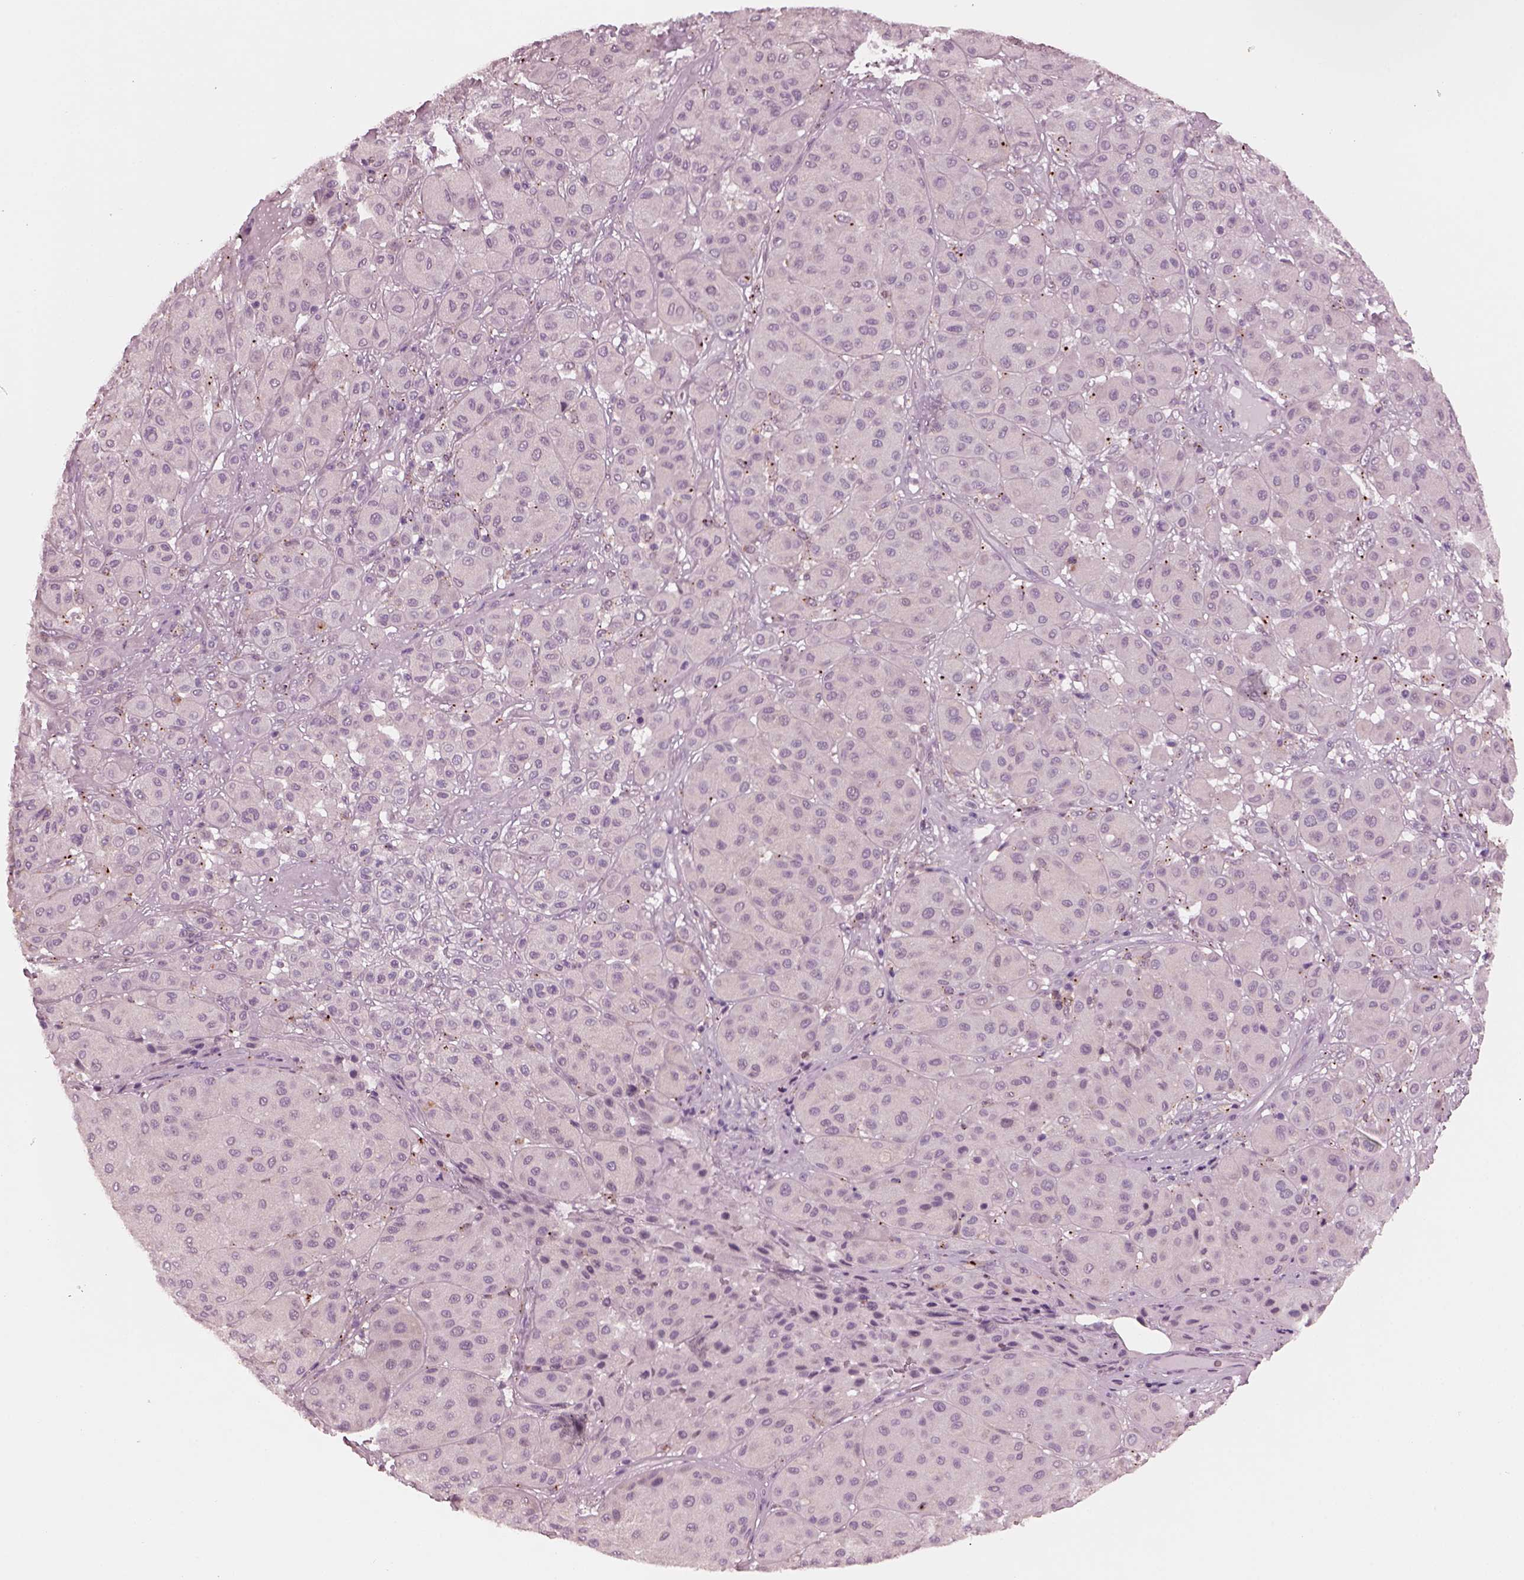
{"staining": {"intensity": "negative", "quantity": "none", "location": "none"}, "tissue": "melanoma", "cell_type": "Tumor cells", "image_type": "cancer", "snomed": [{"axis": "morphology", "description": "Malignant melanoma, Metastatic site"}, {"axis": "topography", "description": "Smooth muscle"}], "caption": "The photomicrograph demonstrates no staining of tumor cells in melanoma.", "gene": "SLAMF8", "patient": {"sex": "male", "age": 41}}